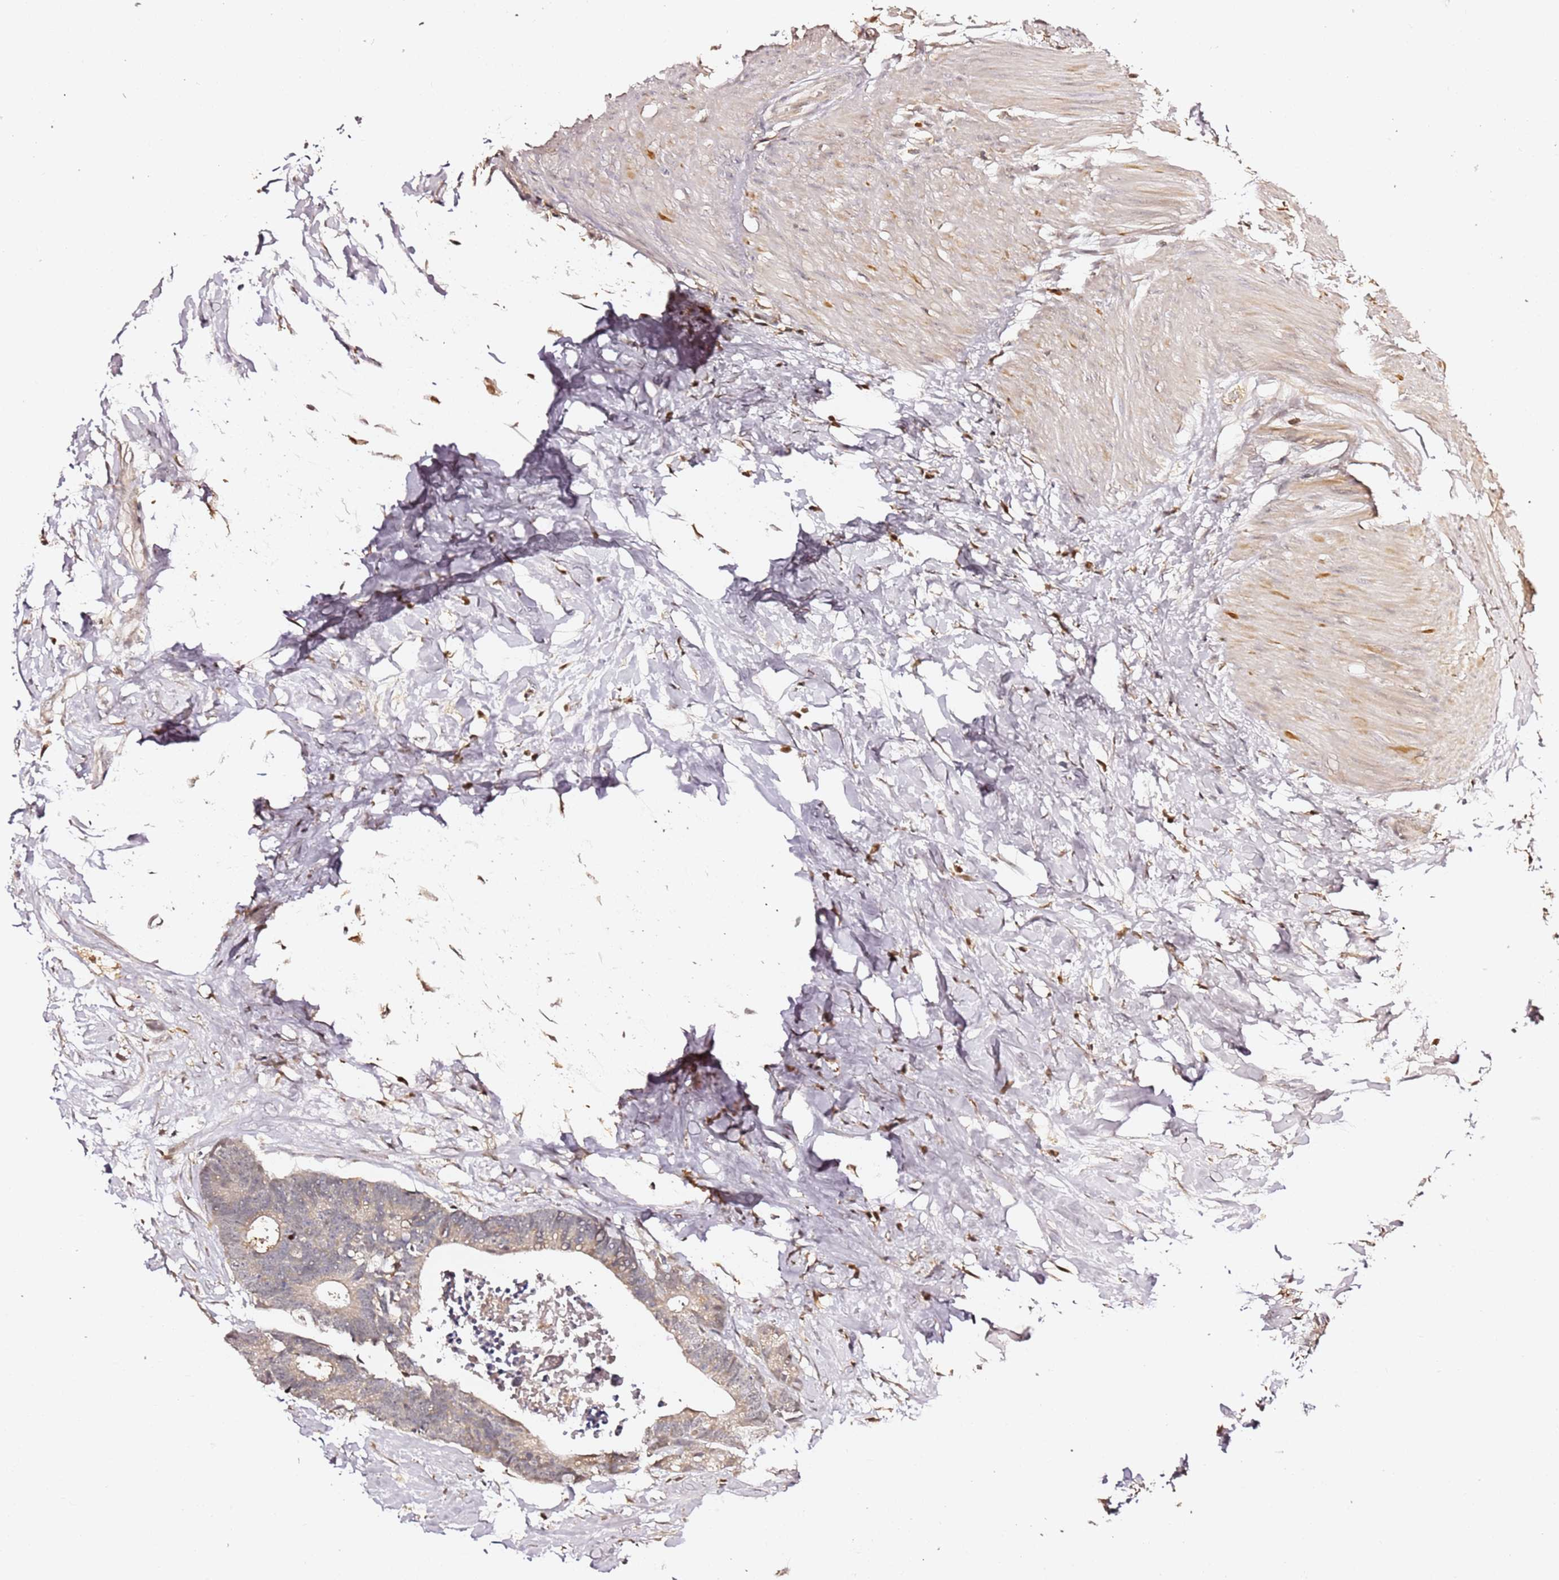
{"staining": {"intensity": "weak", "quantity": "<25%", "location": "cytoplasmic/membranous,nuclear"}, "tissue": "colorectal cancer", "cell_type": "Tumor cells", "image_type": "cancer", "snomed": [{"axis": "morphology", "description": "Adenocarcinoma, NOS"}, {"axis": "topography", "description": "Colon"}], "caption": "This is a histopathology image of IHC staining of colorectal cancer, which shows no staining in tumor cells. Brightfield microscopy of immunohistochemistry stained with DAB (3,3'-diaminobenzidine) (brown) and hematoxylin (blue), captured at high magnification.", "gene": "OR5V1", "patient": {"sex": "female", "age": 57}}